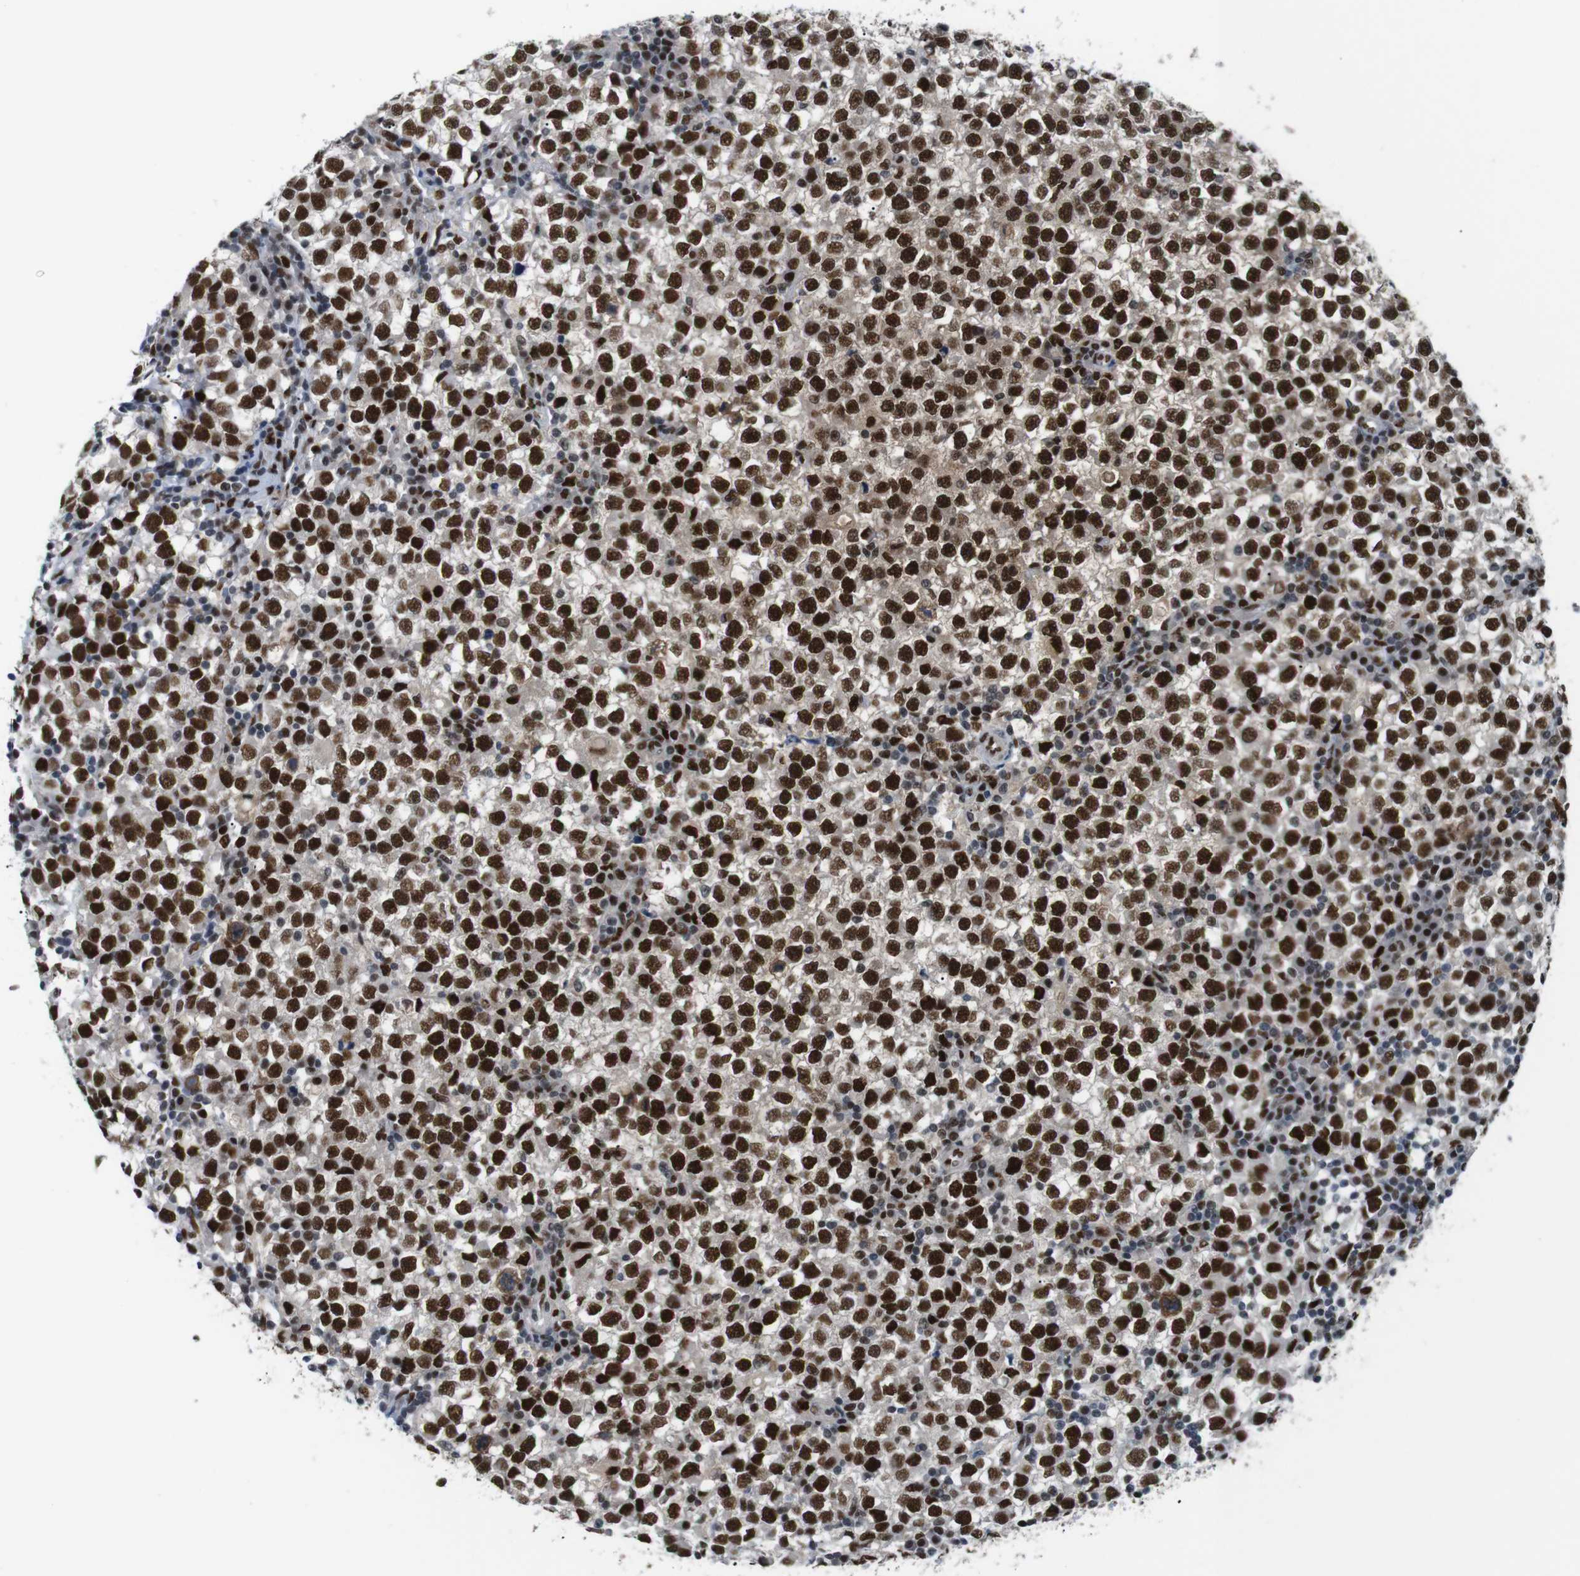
{"staining": {"intensity": "strong", "quantity": ">75%", "location": "nuclear"}, "tissue": "testis cancer", "cell_type": "Tumor cells", "image_type": "cancer", "snomed": [{"axis": "morphology", "description": "Seminoma, NOS"}, {"axis": "topography", "description": "Testis"}], "caption": "Immunohistochemistry (IHC) of human testis seminoma exhibits high levels of strong nuclear positivity in approximately >75% of tumor cells. Nuclei are stained in blue.", "gene": "PSME3", "patient": {"sex": "male", "age": 65}}